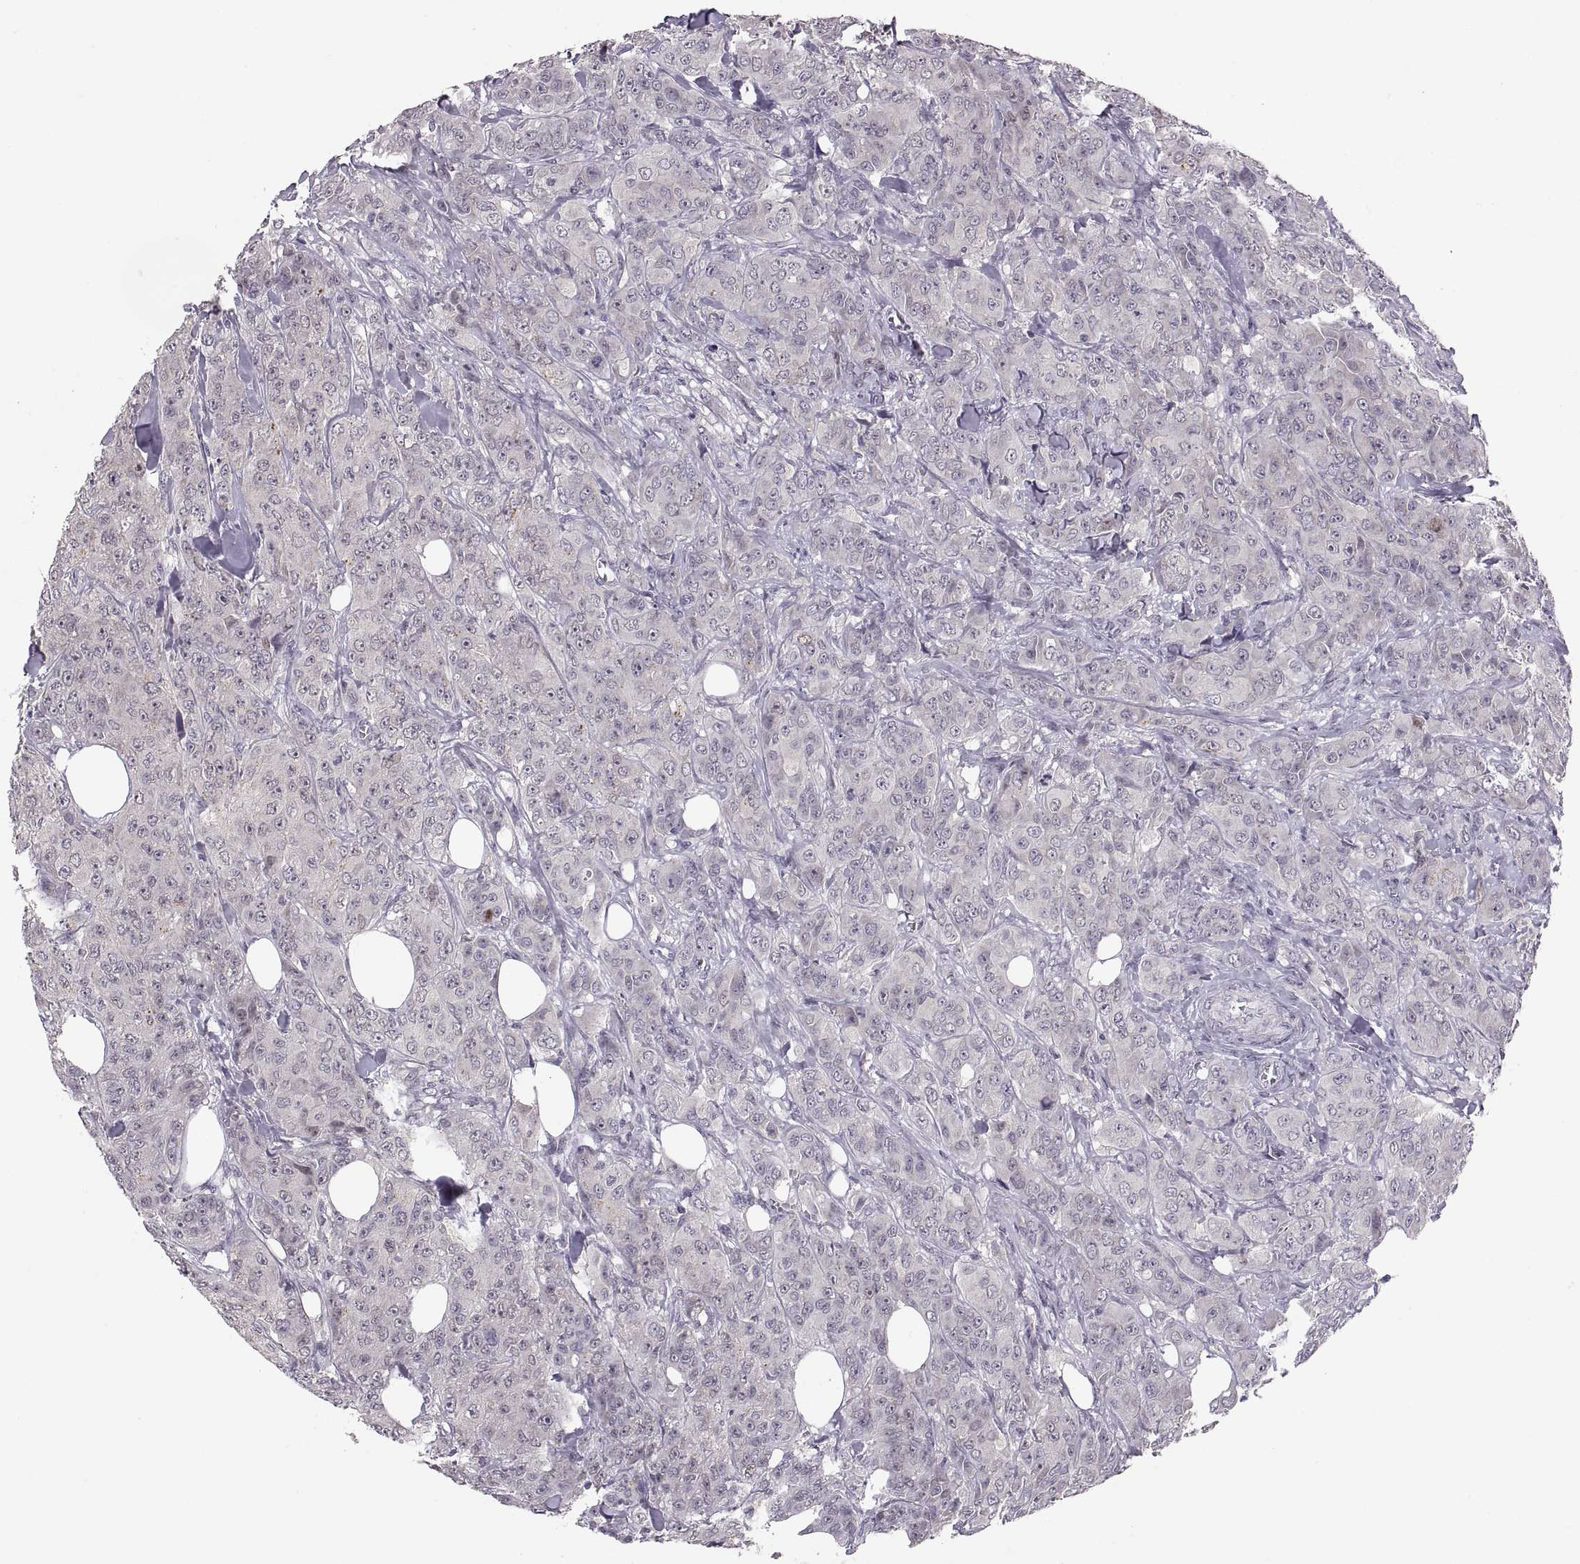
{"staining": {"intensity": "negative", "quantity": "none", "location": "none"}, "tissue": "breast cancer", "cell_type": "Tumor cells", "image_type": "cancer", "snomed": [{"axis": "morphology", "description": "Duct carcinoma"}, {"axis": "topography", "description": "Breast"}], "caption": "A photomicrograph of infiltrating ductal carcinoma (breast) stained for a protein exhibits no brown staining in tumor cells. Nuclei are stained in blue.", "gene": "SNAI1", "patient": {"sex": "female", "age": 43}}